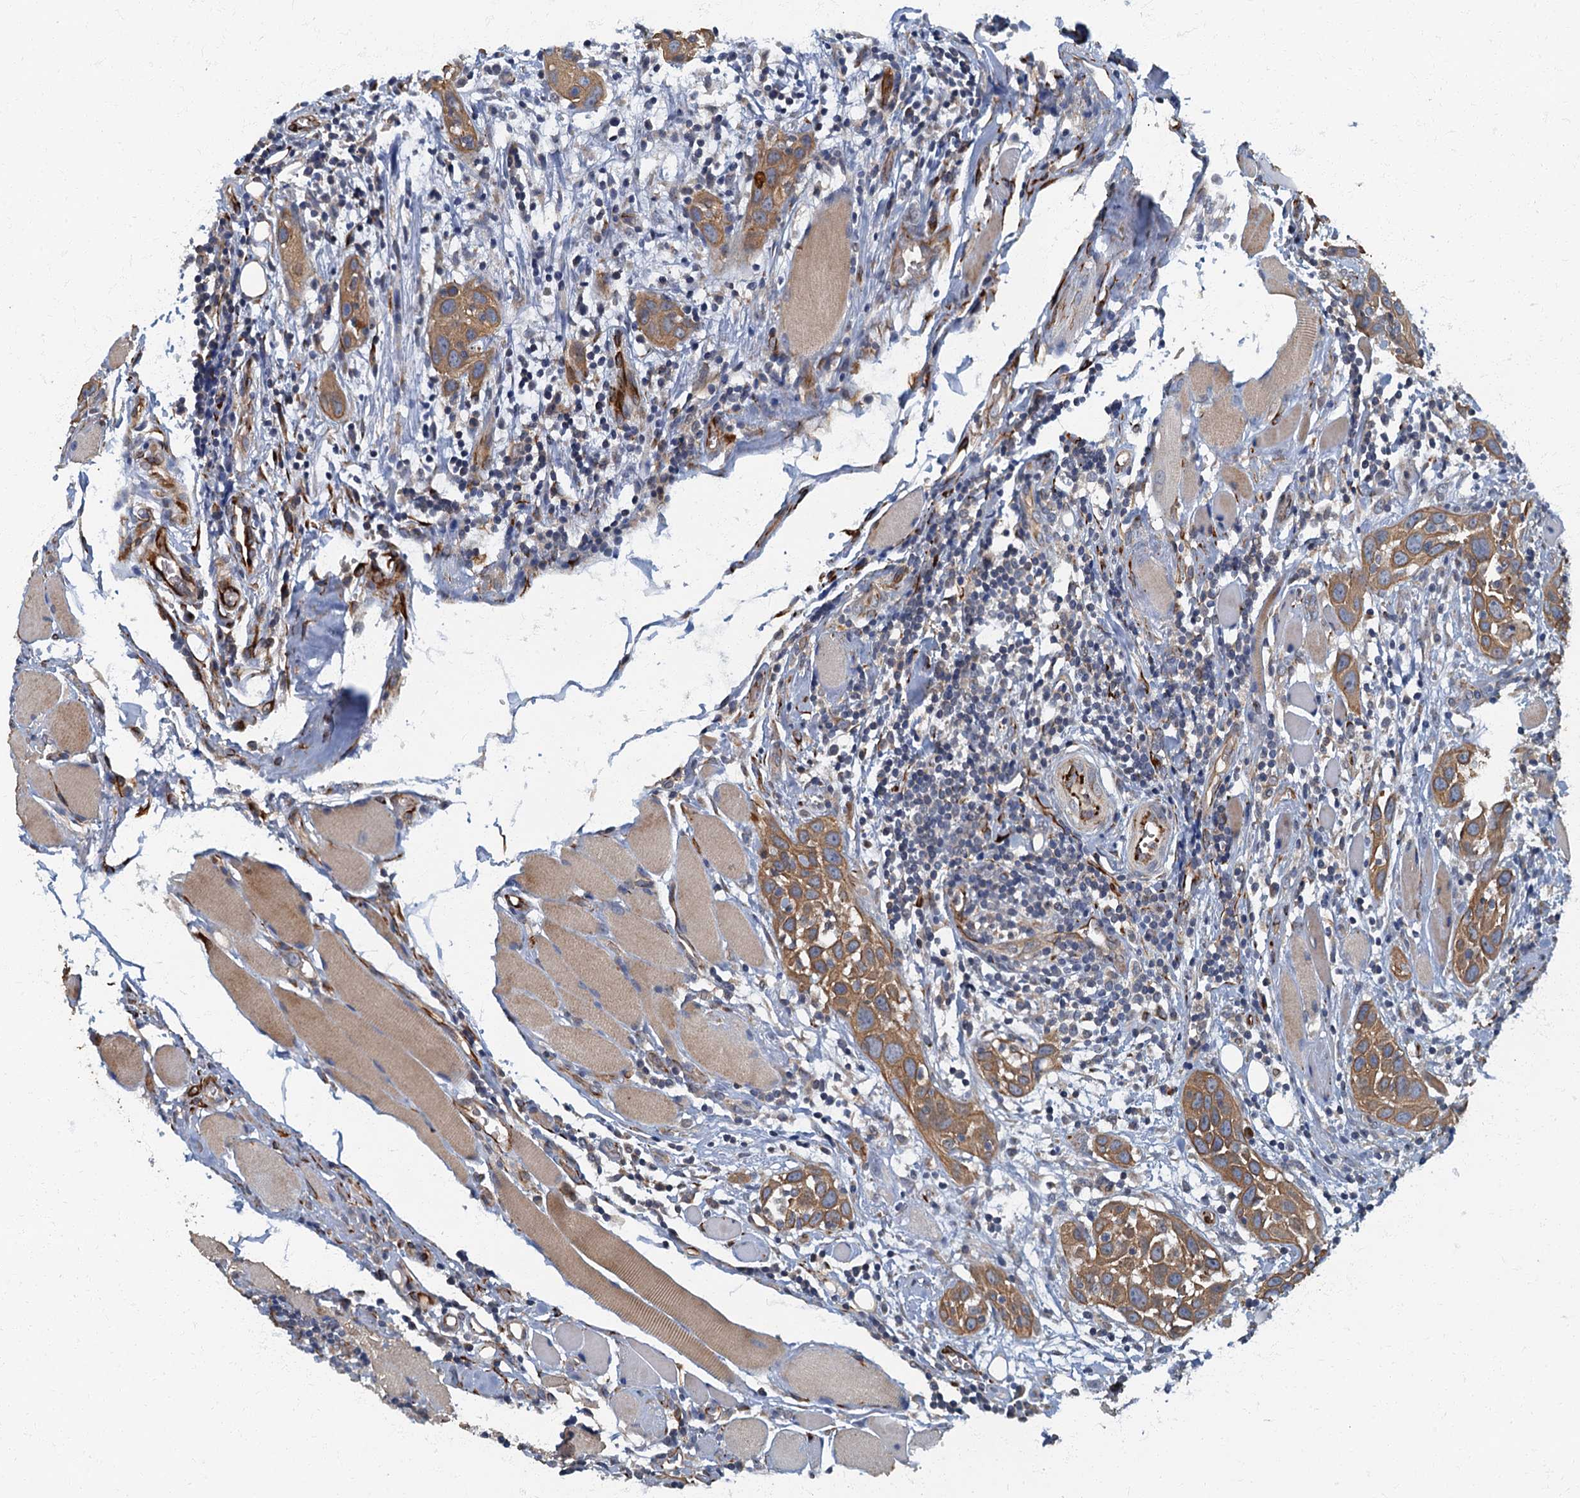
{"staining": {"intensity": "moderate", "quantity": ">75%", "location": "cytoplasmic/membranous"}, "tissue": "head and neck cancer", "cell_type": "Tumor cells", "image_type": "cancer", "snomed": [{"axis": "morphology", "description": "Squamous cell carcinoma, NOS"}, {"axis": "topography", "description": "Oral tissue"}, {"axis": "topography", "description": "Head-Neck"}], "caption": "Moderate cytoplasmic/membranous positivity is identified in about >75% of tumor cells in head and neck cancer (squamous cell carcinoma).", "gene": "ARL11", "patient": {"sex": "female", "age": 50}}